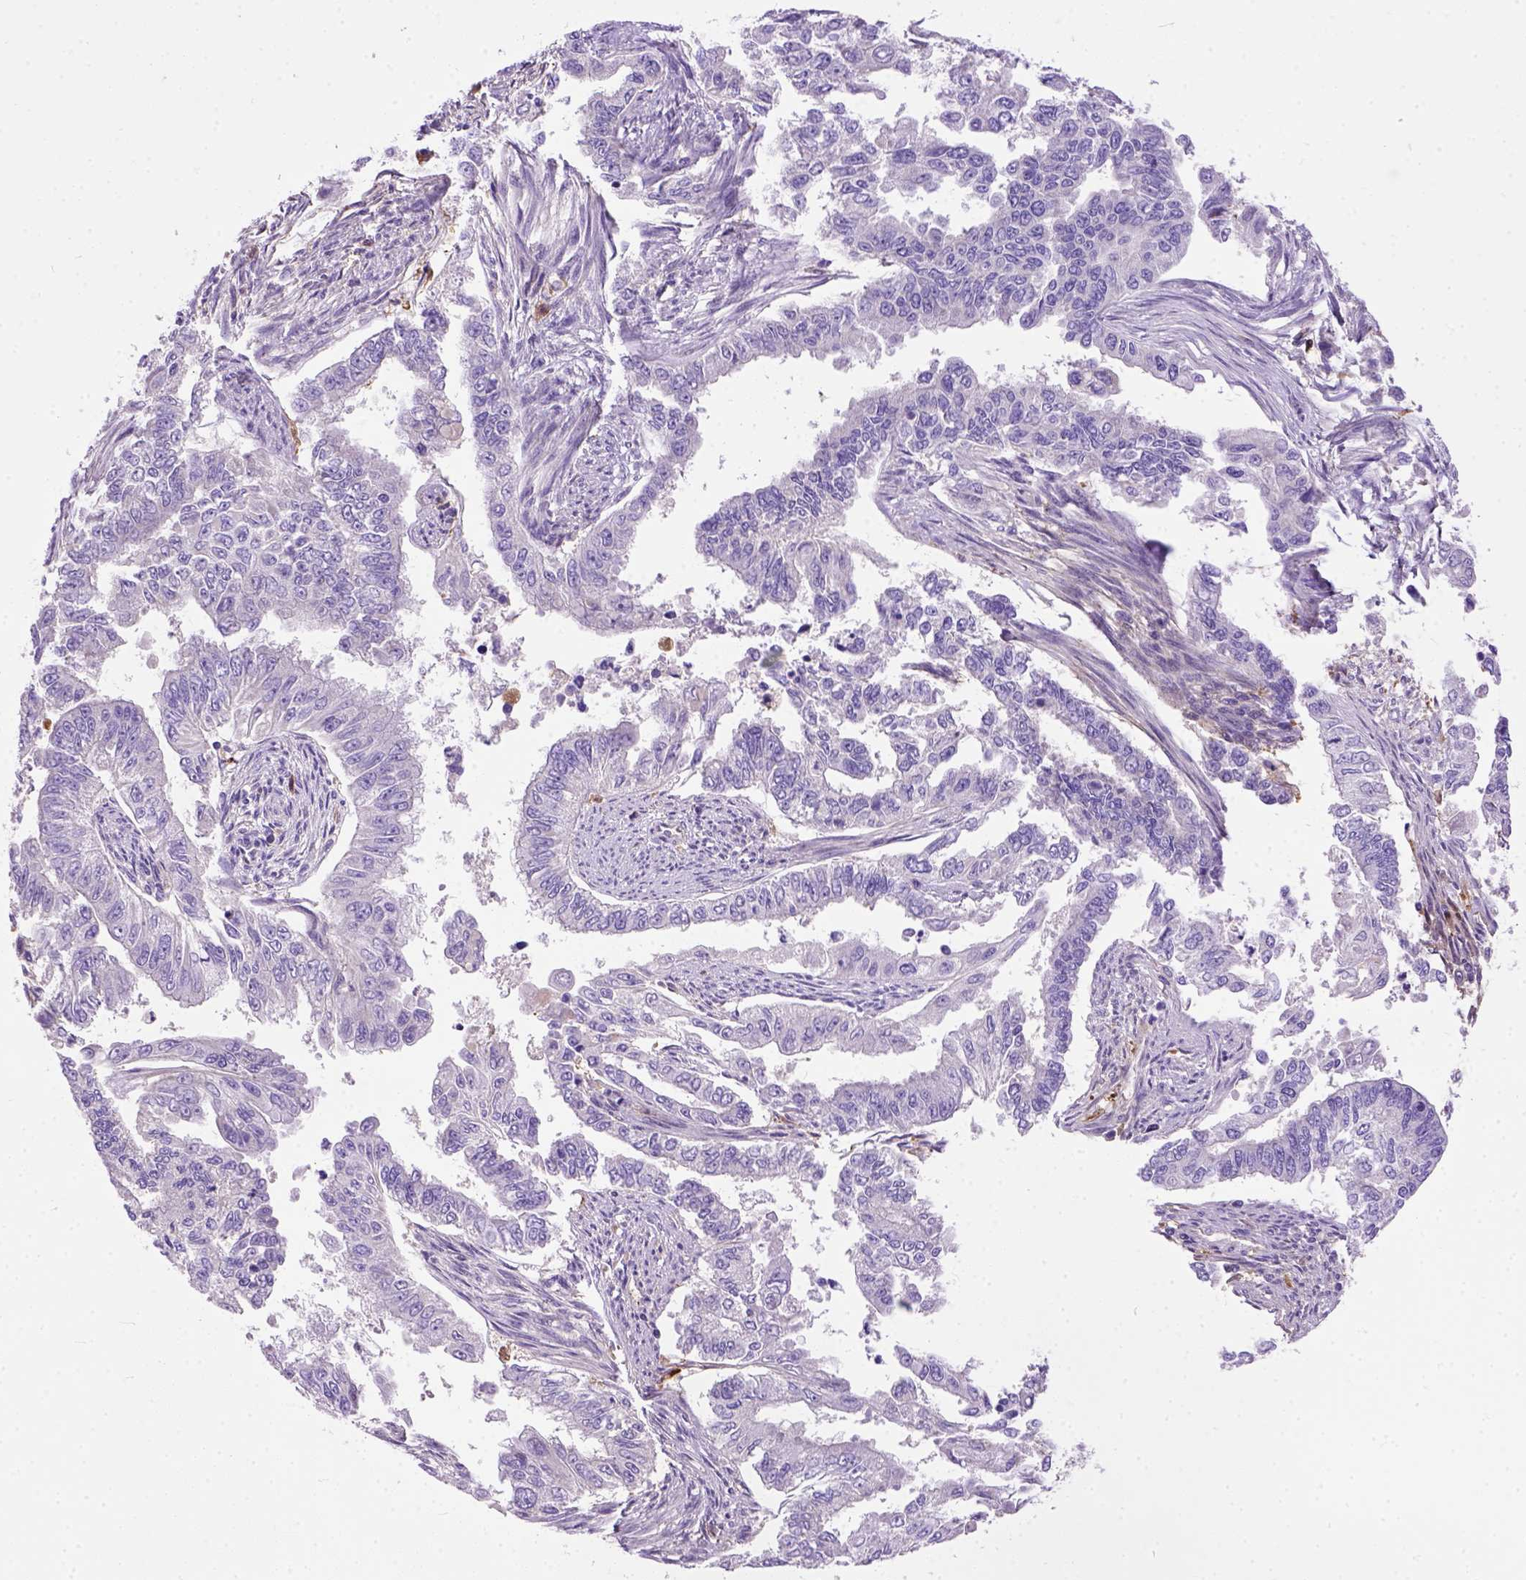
{"staining": {"intensity": "negative", "quantity": "none", "location": "none"}, "tissue": "endometrial cancer", "cell_type": "Tumor cells", "image_type": "cancer", "snomed": [{"axis": "morphology", "description": "Adenocarcinoma, NOS"}, {"axis": "topography", "description": "Uterus"}], "caption": "DAB immunohistochemical staining of endometrial cancer (adenocarcinoma) displays no significant positivity in tumor cells. The staining is performed using DAB (3,3'-diaminobenzidine) brown chromogen with nuclei counter-stained in using hematoxylin.", "gene": "SEMA4F", "patient": {"sex": "female", "age": 59}}